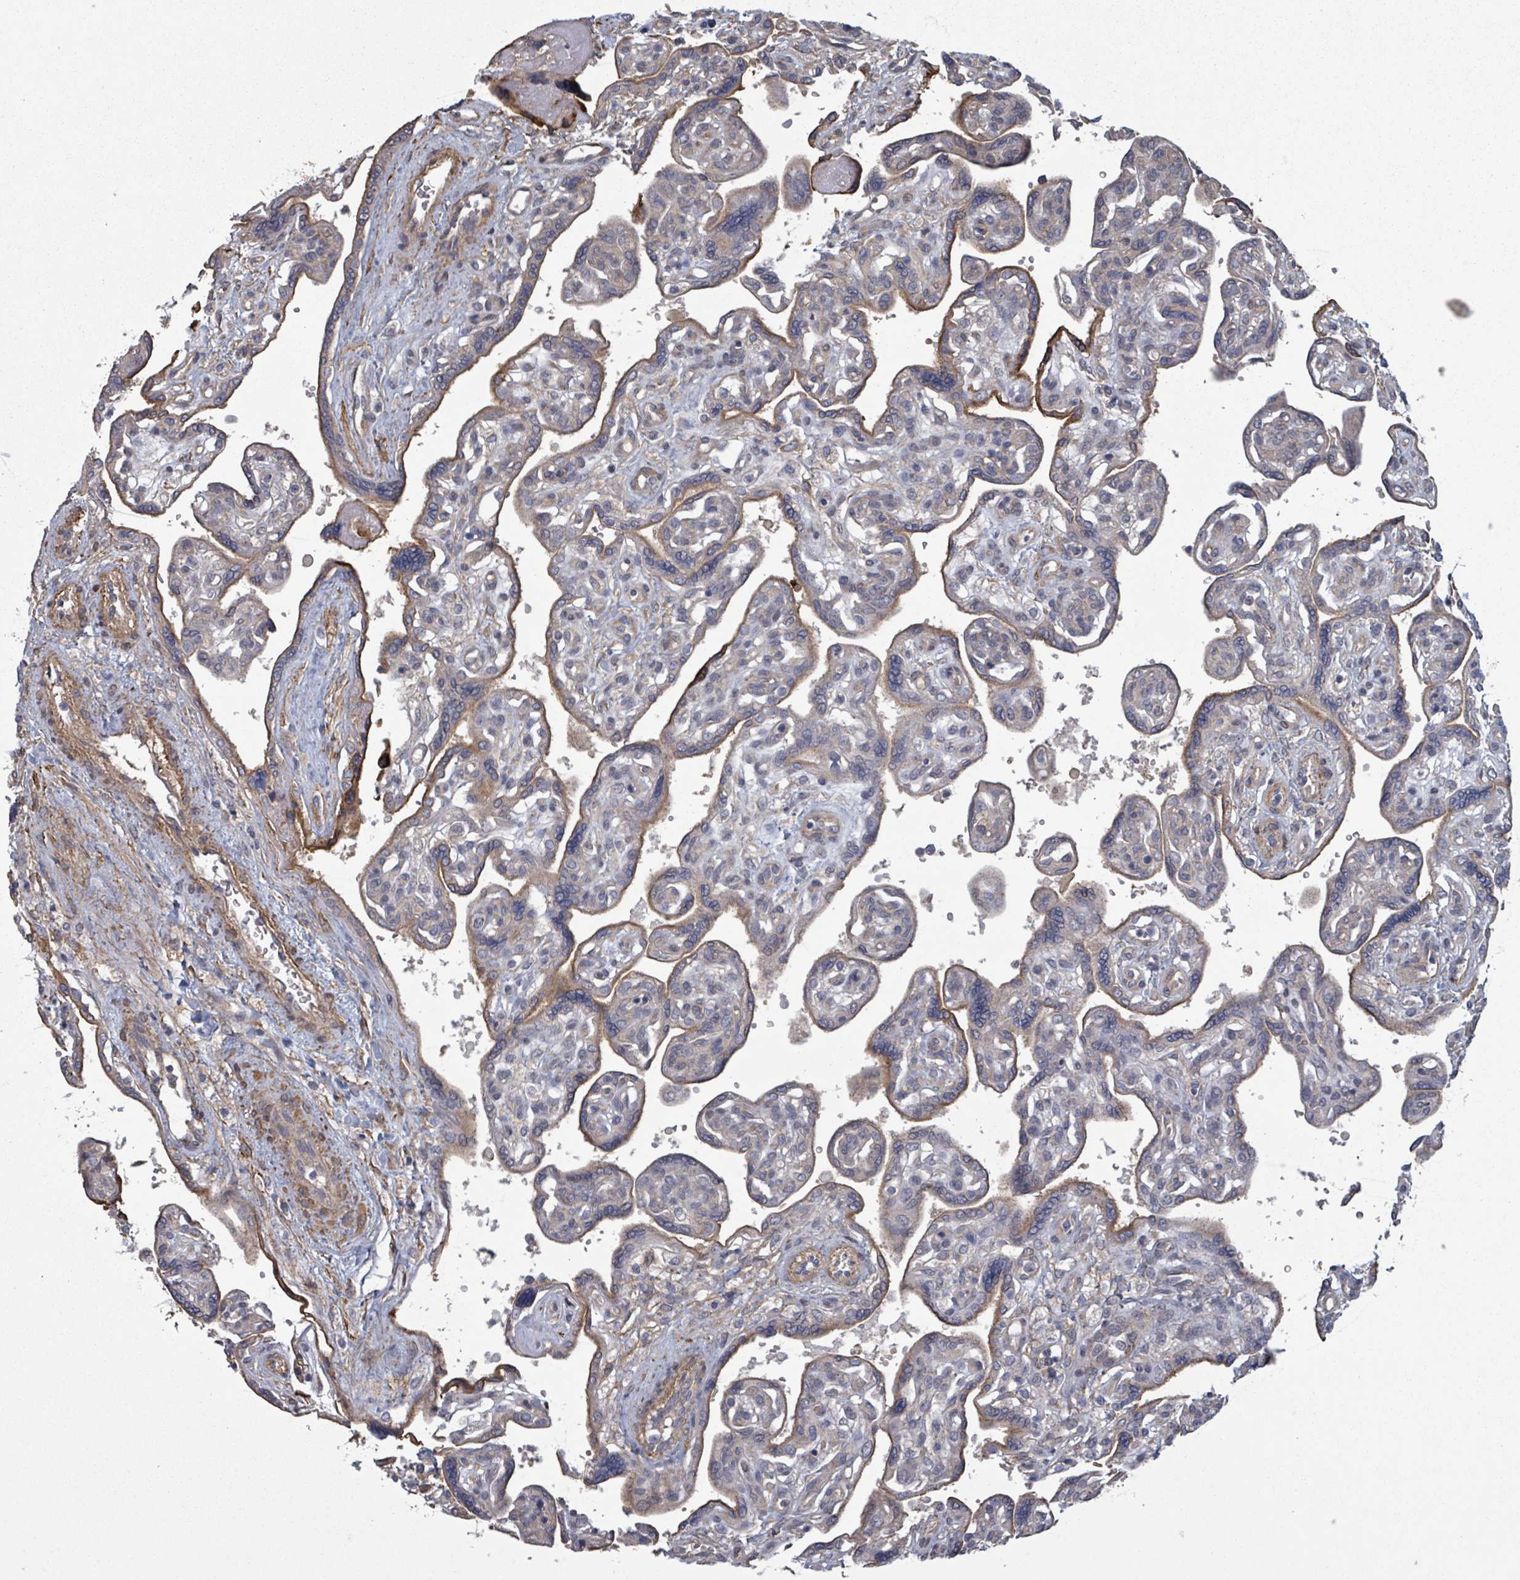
{"staining": {"intensity": "weak", "quantity": "25%-75%", "location": "cytoplasmic/membranous"}, "tissue": "placenta", "cell_type": "Trophoblastic cells", "image_type": "normal", "snomed": [{"axis": "morphology", "description": "Normal tissue, NOS"}, {"axis": "topography", "description": "Placenta"}], "caption": "Protein expression analysis of benign human placenta reveals weak cytoplasmic/membranous expression in approximately 25%-75% of trophoblastic cells. The protein of interest is stained brown, and the nuclei are stained in blue (DAB IHC with brightfield microscopy, high magnification).", "gene": "ADCK1", "patient": {"sex": "female", "age": 39}}